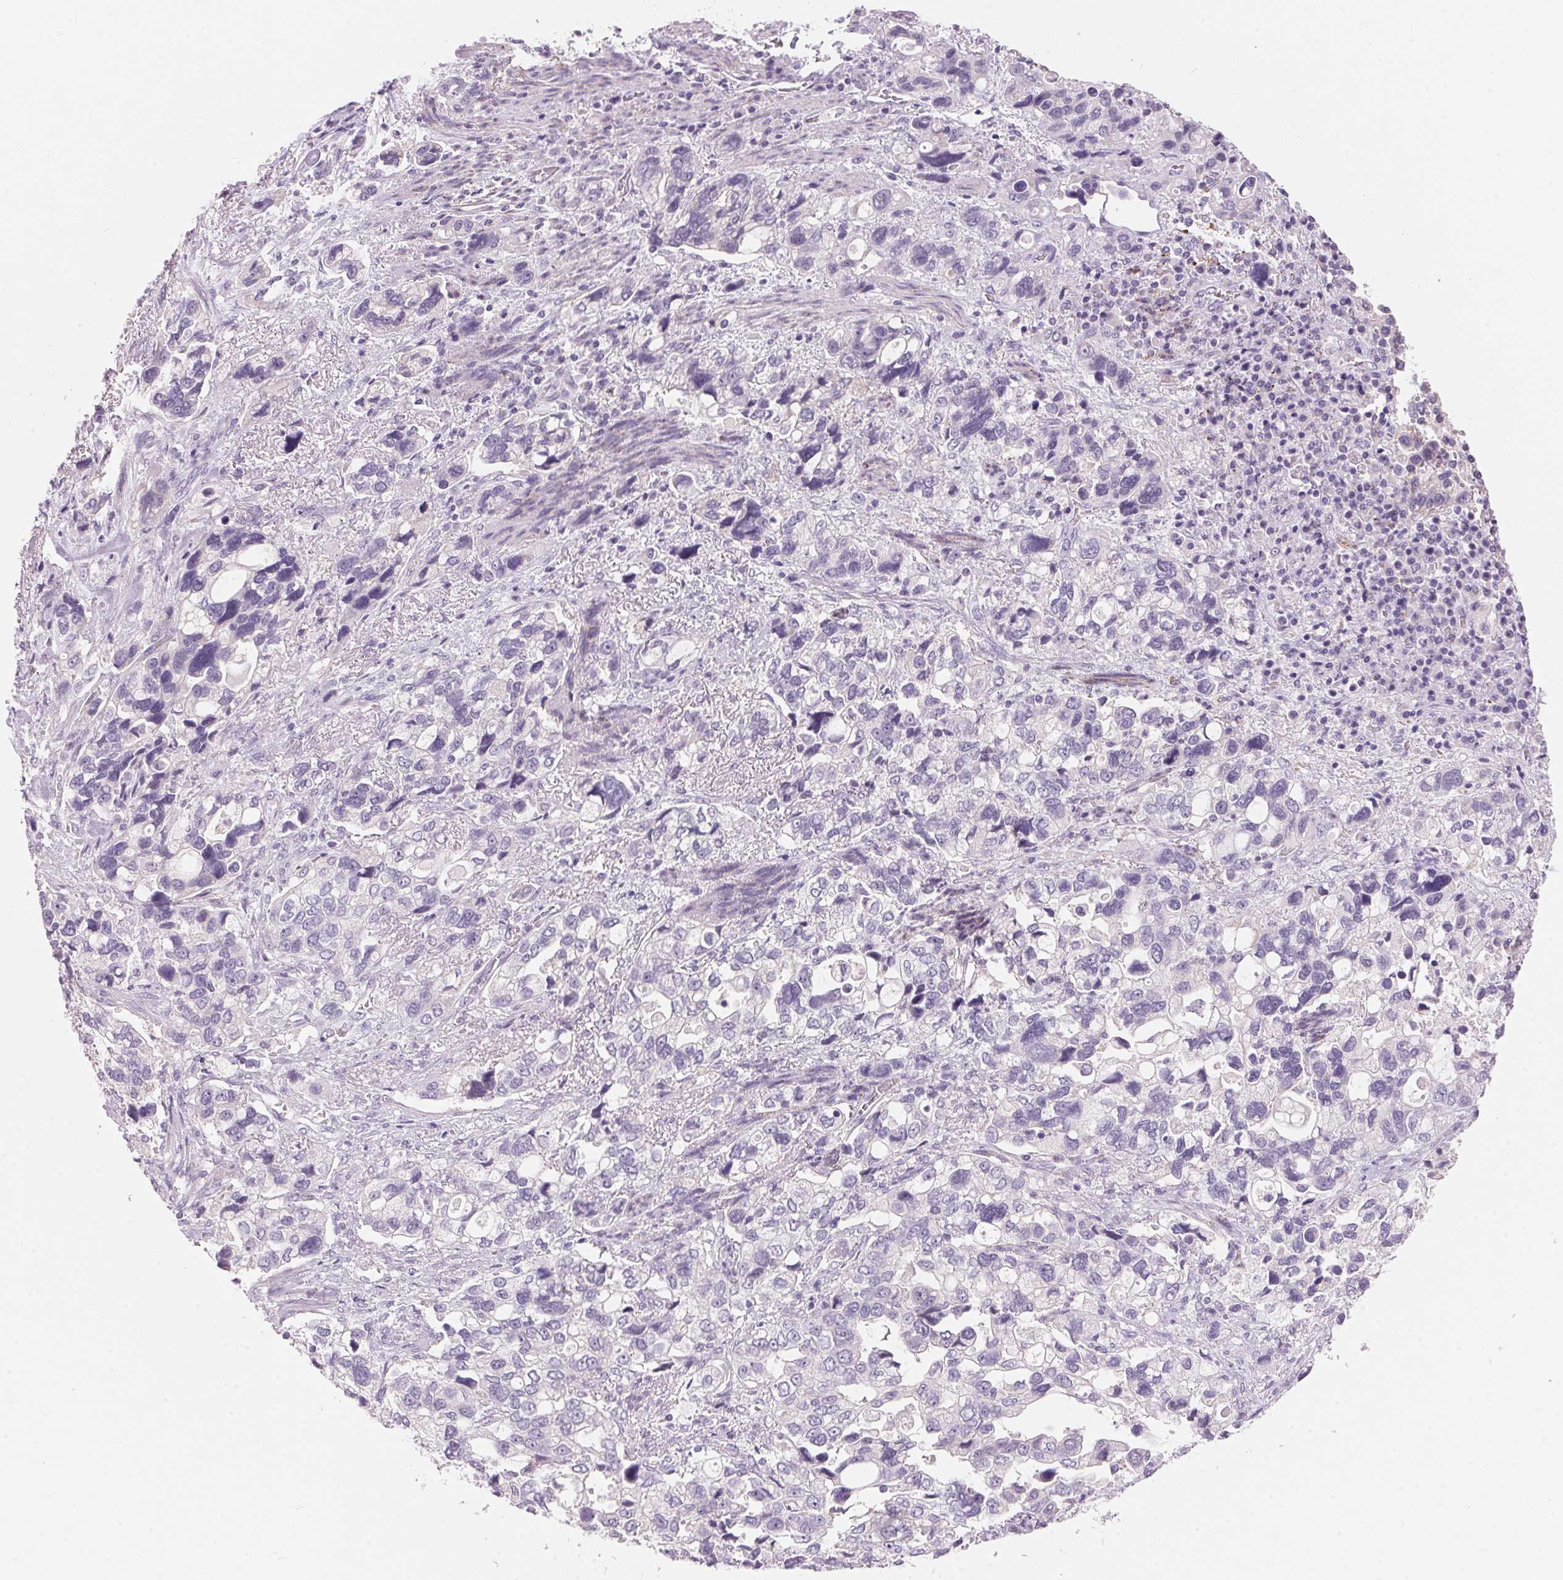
{"staining": {"intensity": "negative", "quantity": "none", "location": "none"}, "tissue": "stomach cancer", "cell_type": "Tumor cells", "image_type": "cancer", "snomed": [{"axis": "morphology", "description": "Adenocarcinoma, NOS"}, {"axis": "topography", "description": "Stomach, upper"}], "caption": "This is an immunohistochemistry histopathology image of human adenocarcinoma (stomach). There is no positivity in tumor cells.", "gene": "CYP11B1", "patient": {"sex": "female", "age": 81}}